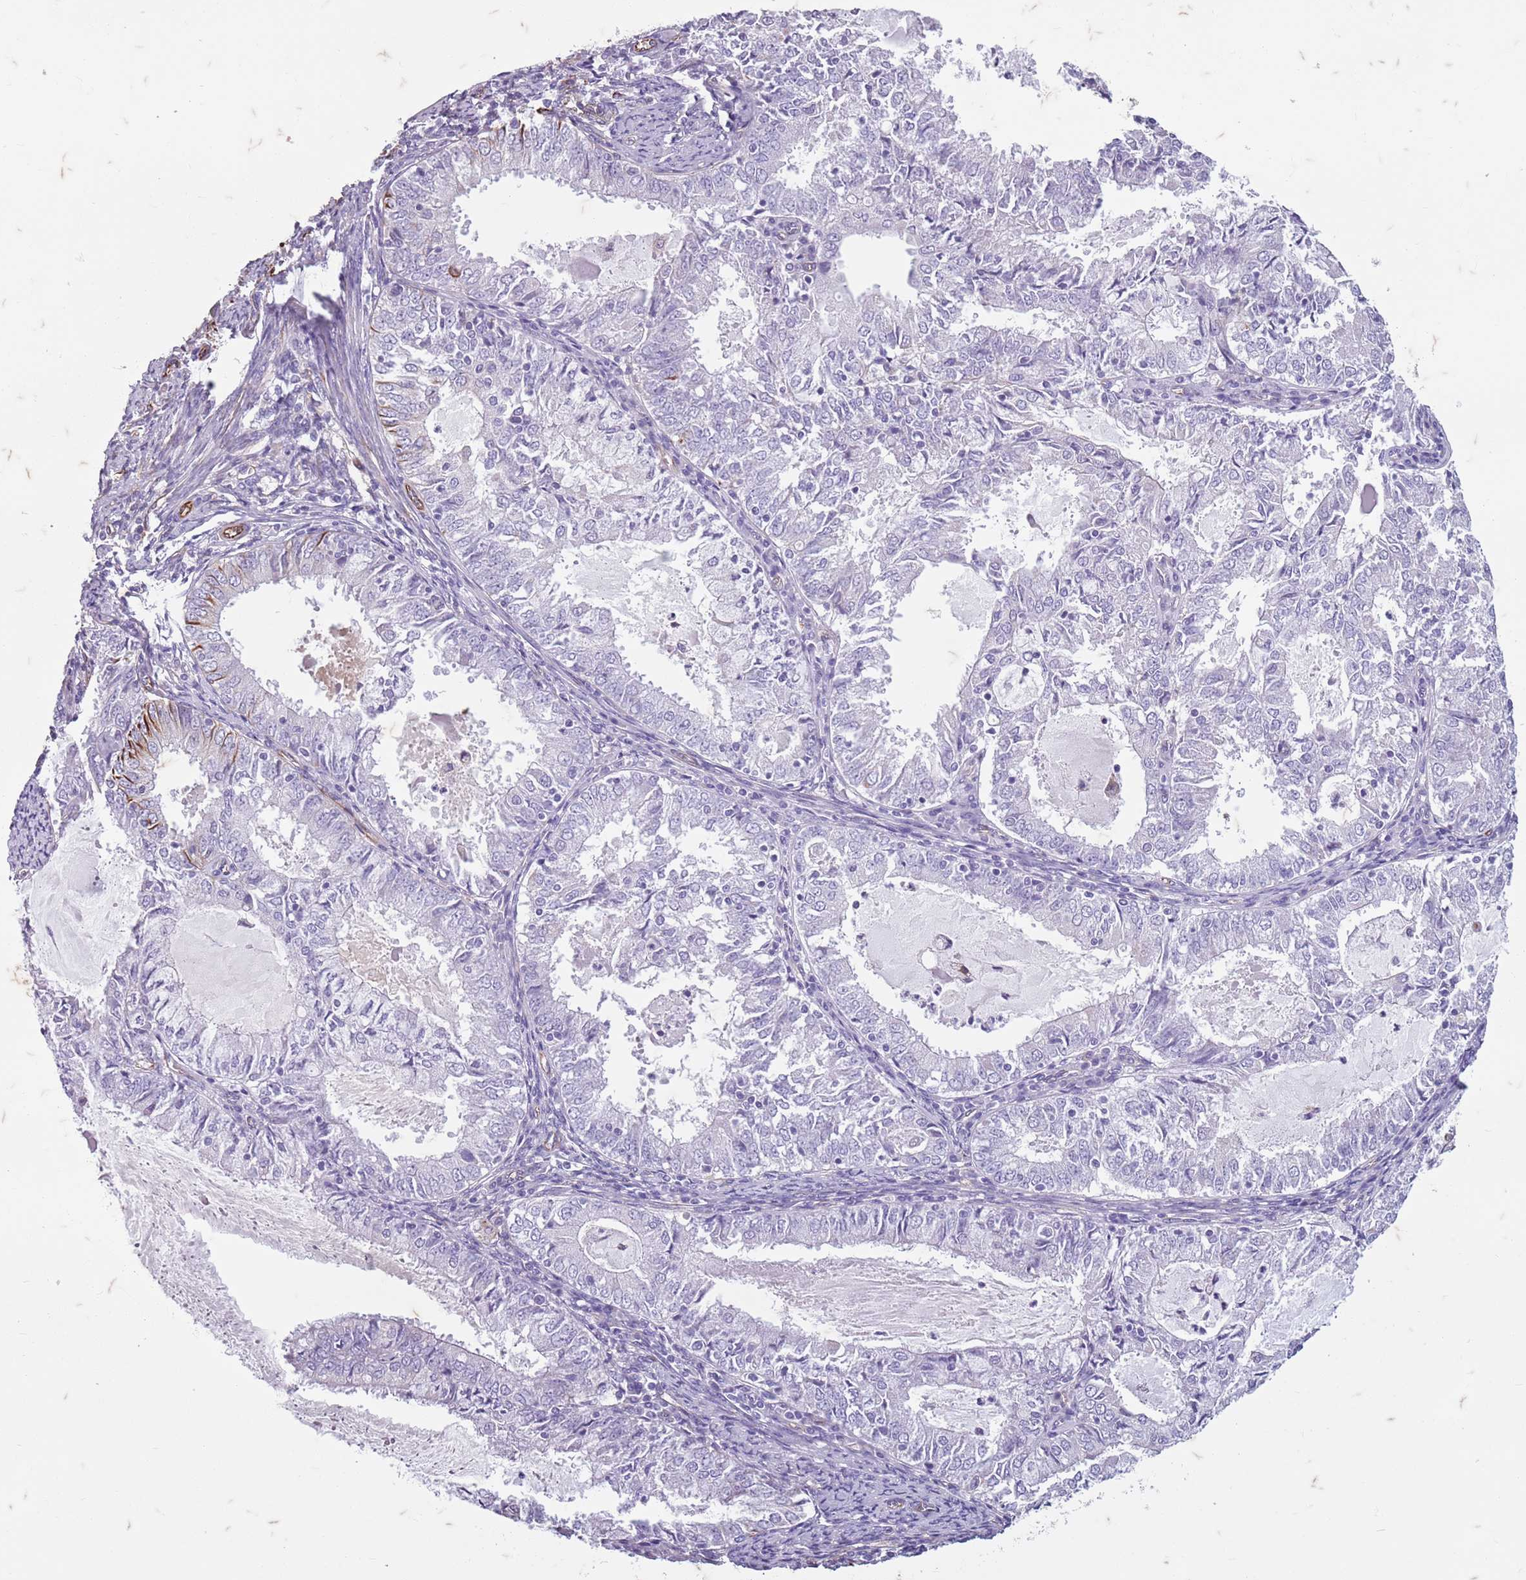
{"staining": {"intensity": "strong", "quantity": "<25%", "location": "cytoplasmic/membranous"}, "tissue": "endometrial cancer", "cell_type": "Tumor cells", "image_type": "cancer", "snomed": [{"axis": "morphology", "description": "Adenocarcinoma, NOS"}, {"axis": "topography", "description": "Endometrium"}], "caption": "The photomicrograph reveals immunohistochemical staining of adenocarcinoma (endometrial). There is strong cytoplasmic/membranous positivity is seen in approximately <25% of tumor cells.", "gene": "TAS2R38", "patient": {"sex": "female", "age": 57}}